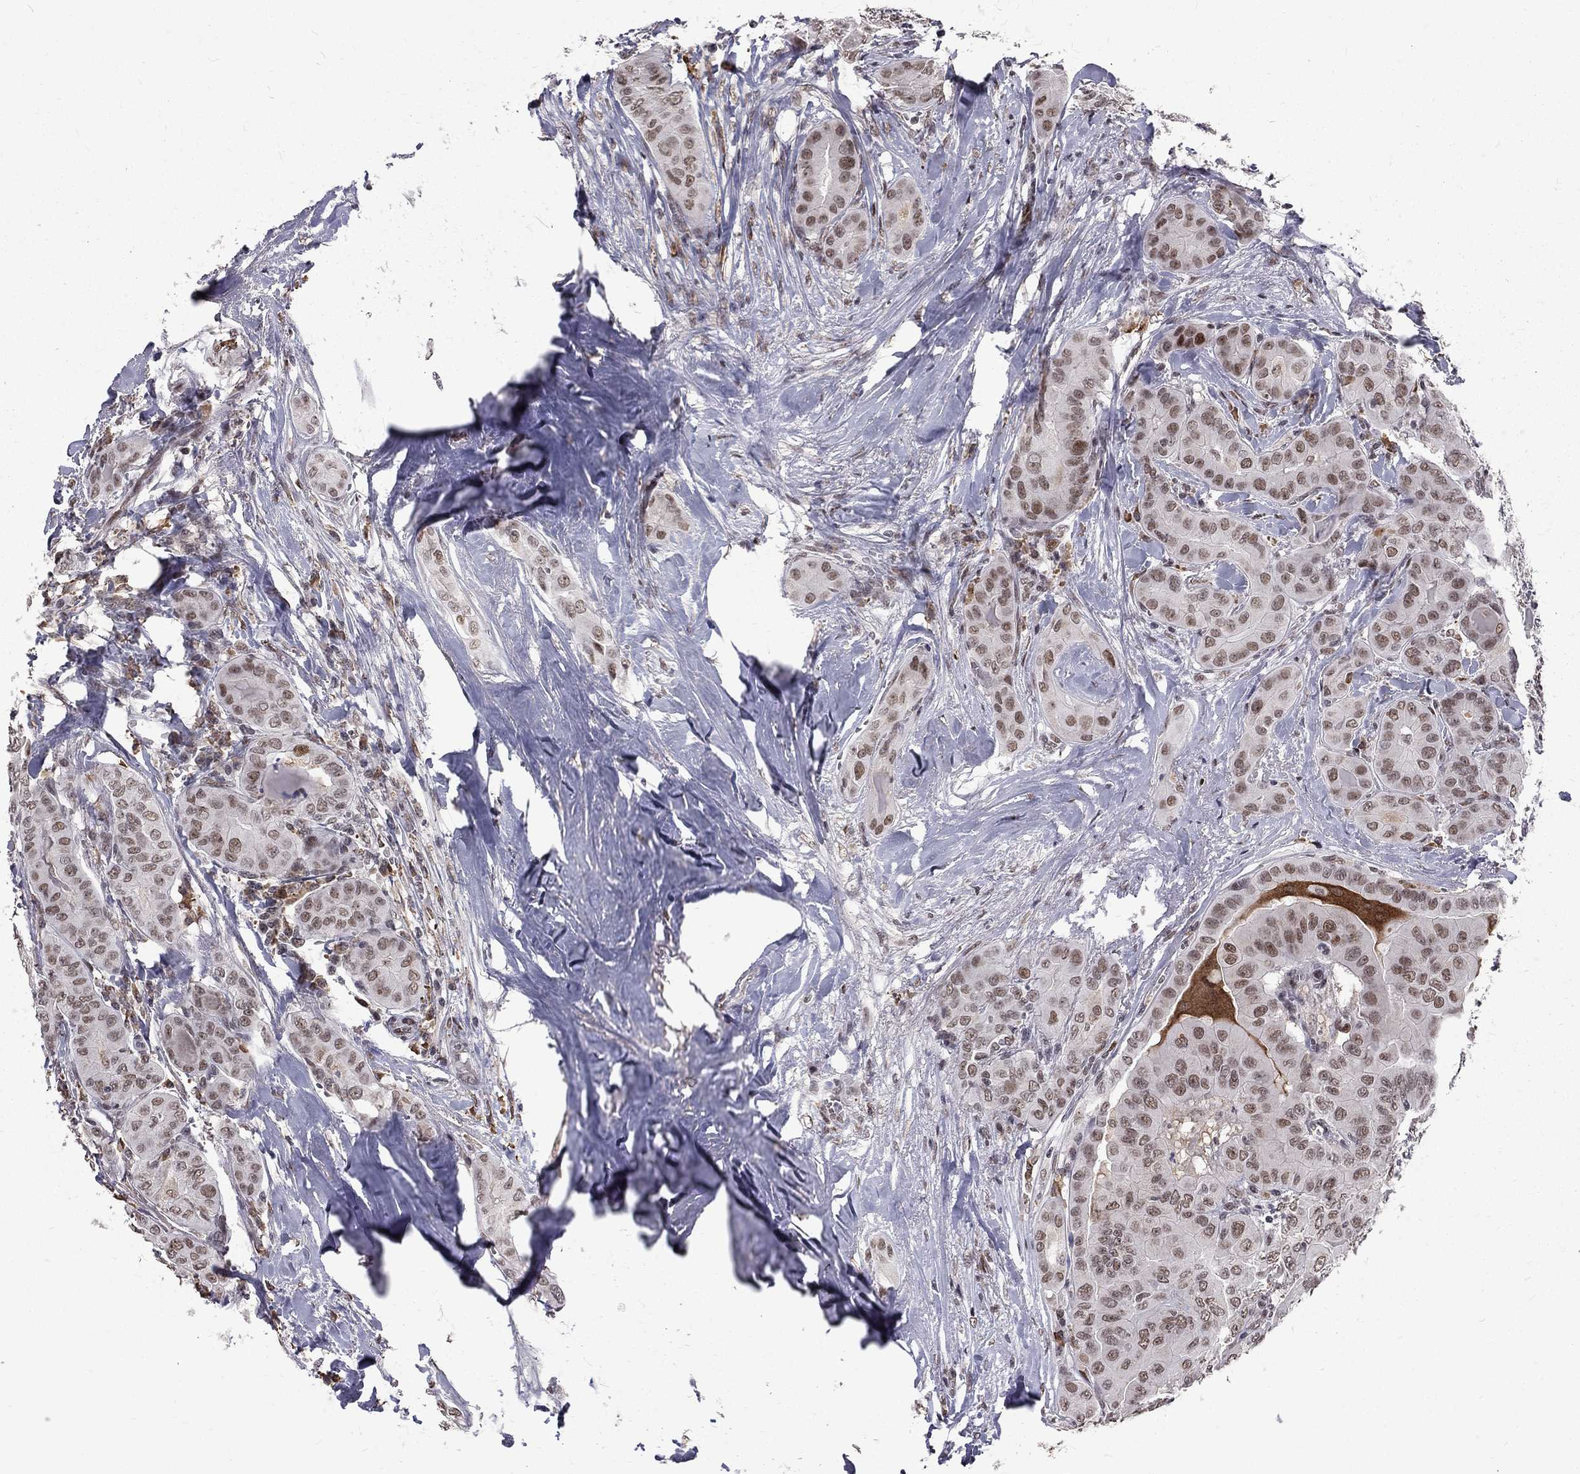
{"staining": {"intensity": "strong", "quantity": "25%-75%", "location": "nuclear"}, "tissue": "thyroid cancer", "cell_type": "Tumor cells", "image_type": "cancer", "snomed": [{"axis": "morphology", "description": "Papillary adenocarcinoma, NOS"}, {"axis": "topography", "description": "Thyroid gland"}], "caption": "Strong nuclear expression for a protein is seen in approximately 25%-75% of tumor cells of thyroid papillary adenocarcinoma using immunohistochemistry.", "gene": "TCEAL1", "patient": {"sex": "female", "age": 37}}